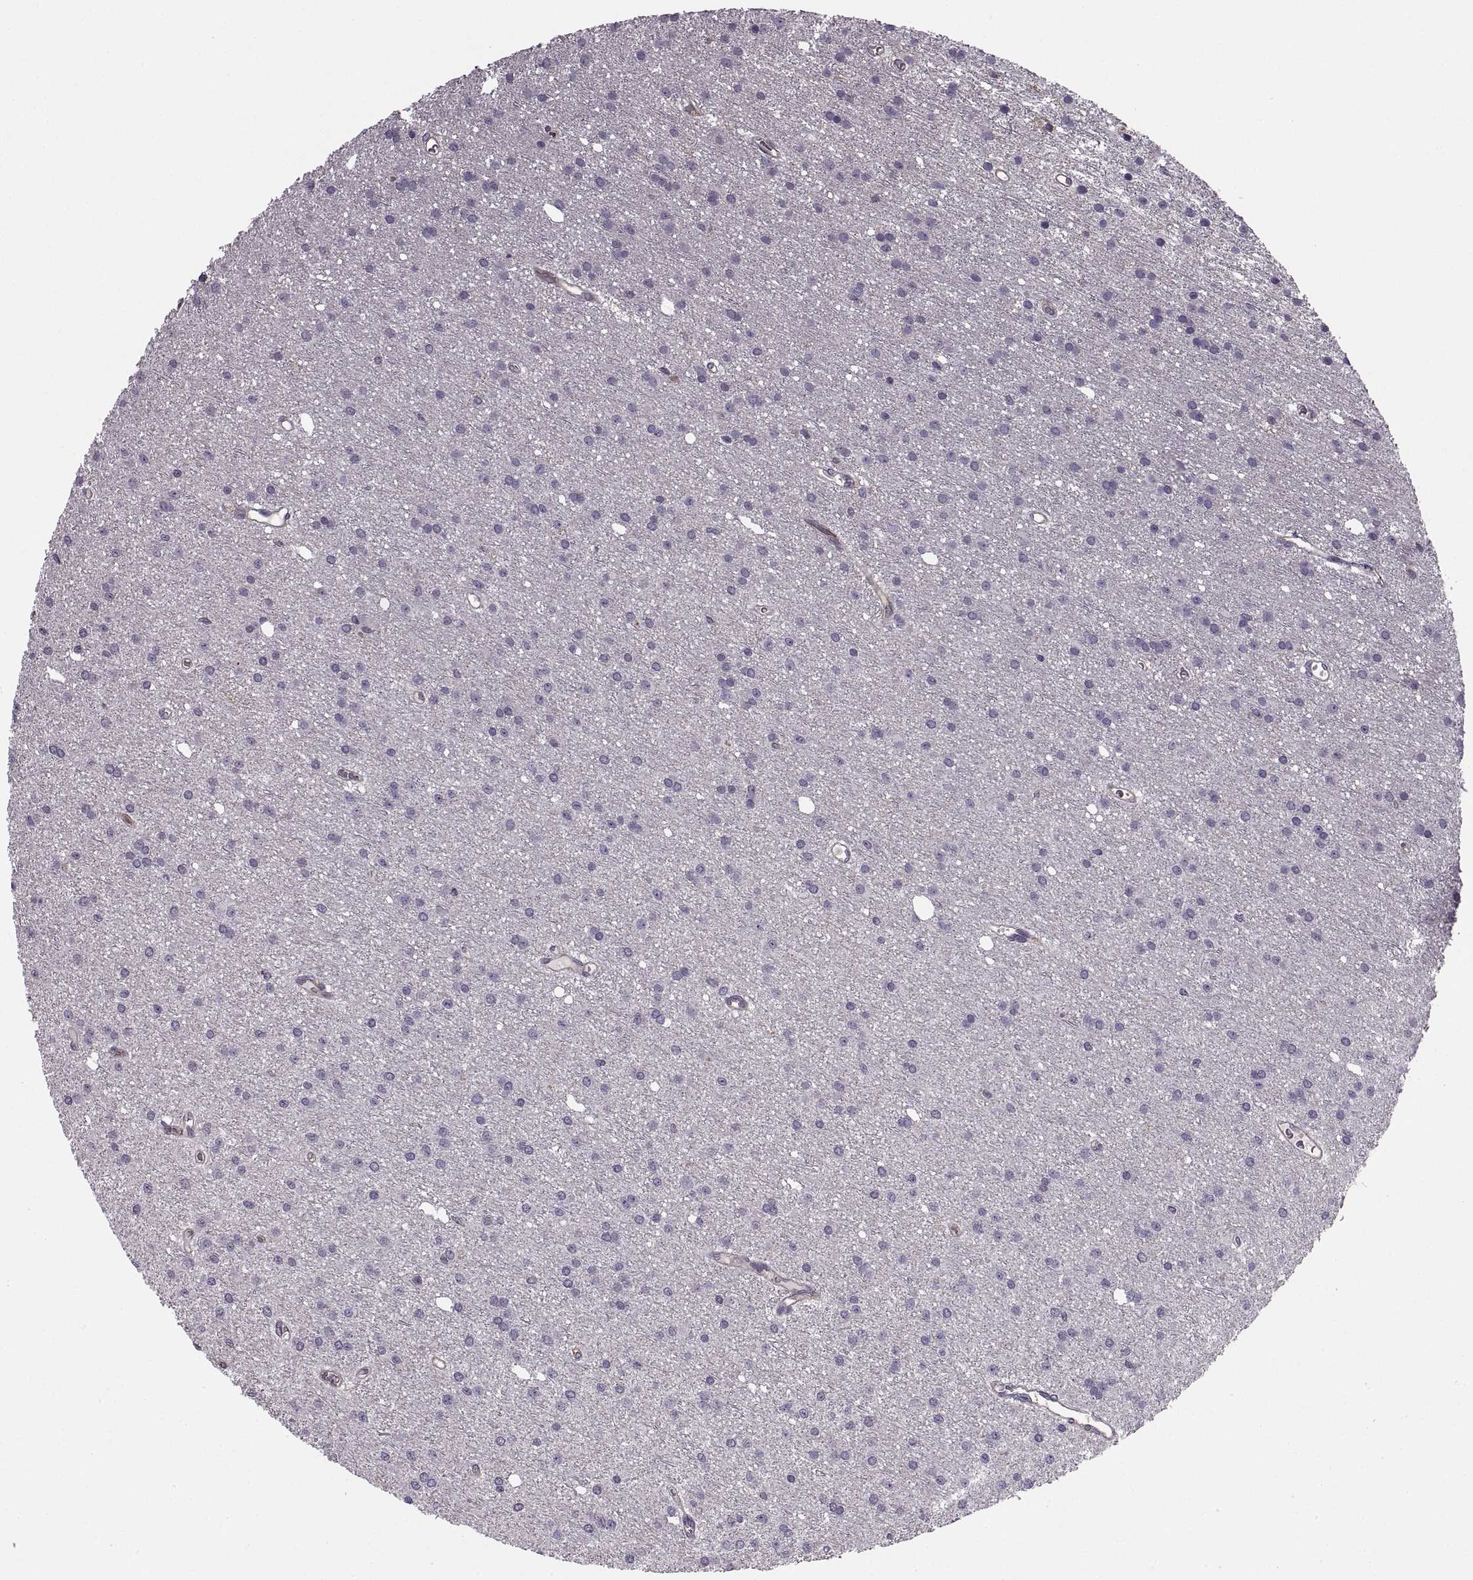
{"staining": {"intensity": "negative", "quantity": "none", "location": "none"}, "tissue": "glioma", "cell_type": "Tumor cells", "image_type": "cancer", "snomed": [{"axis": "morphology", "description": "Glioma, malignant, Low grade"}, {"axis": "topography", "description": "Brain"}], "caption": "Glioma was stained to show a protein in brown. There is no significant staining in tumor cells.", "gene": "RALB", "patient": {"sex": "male", "age": 27}}